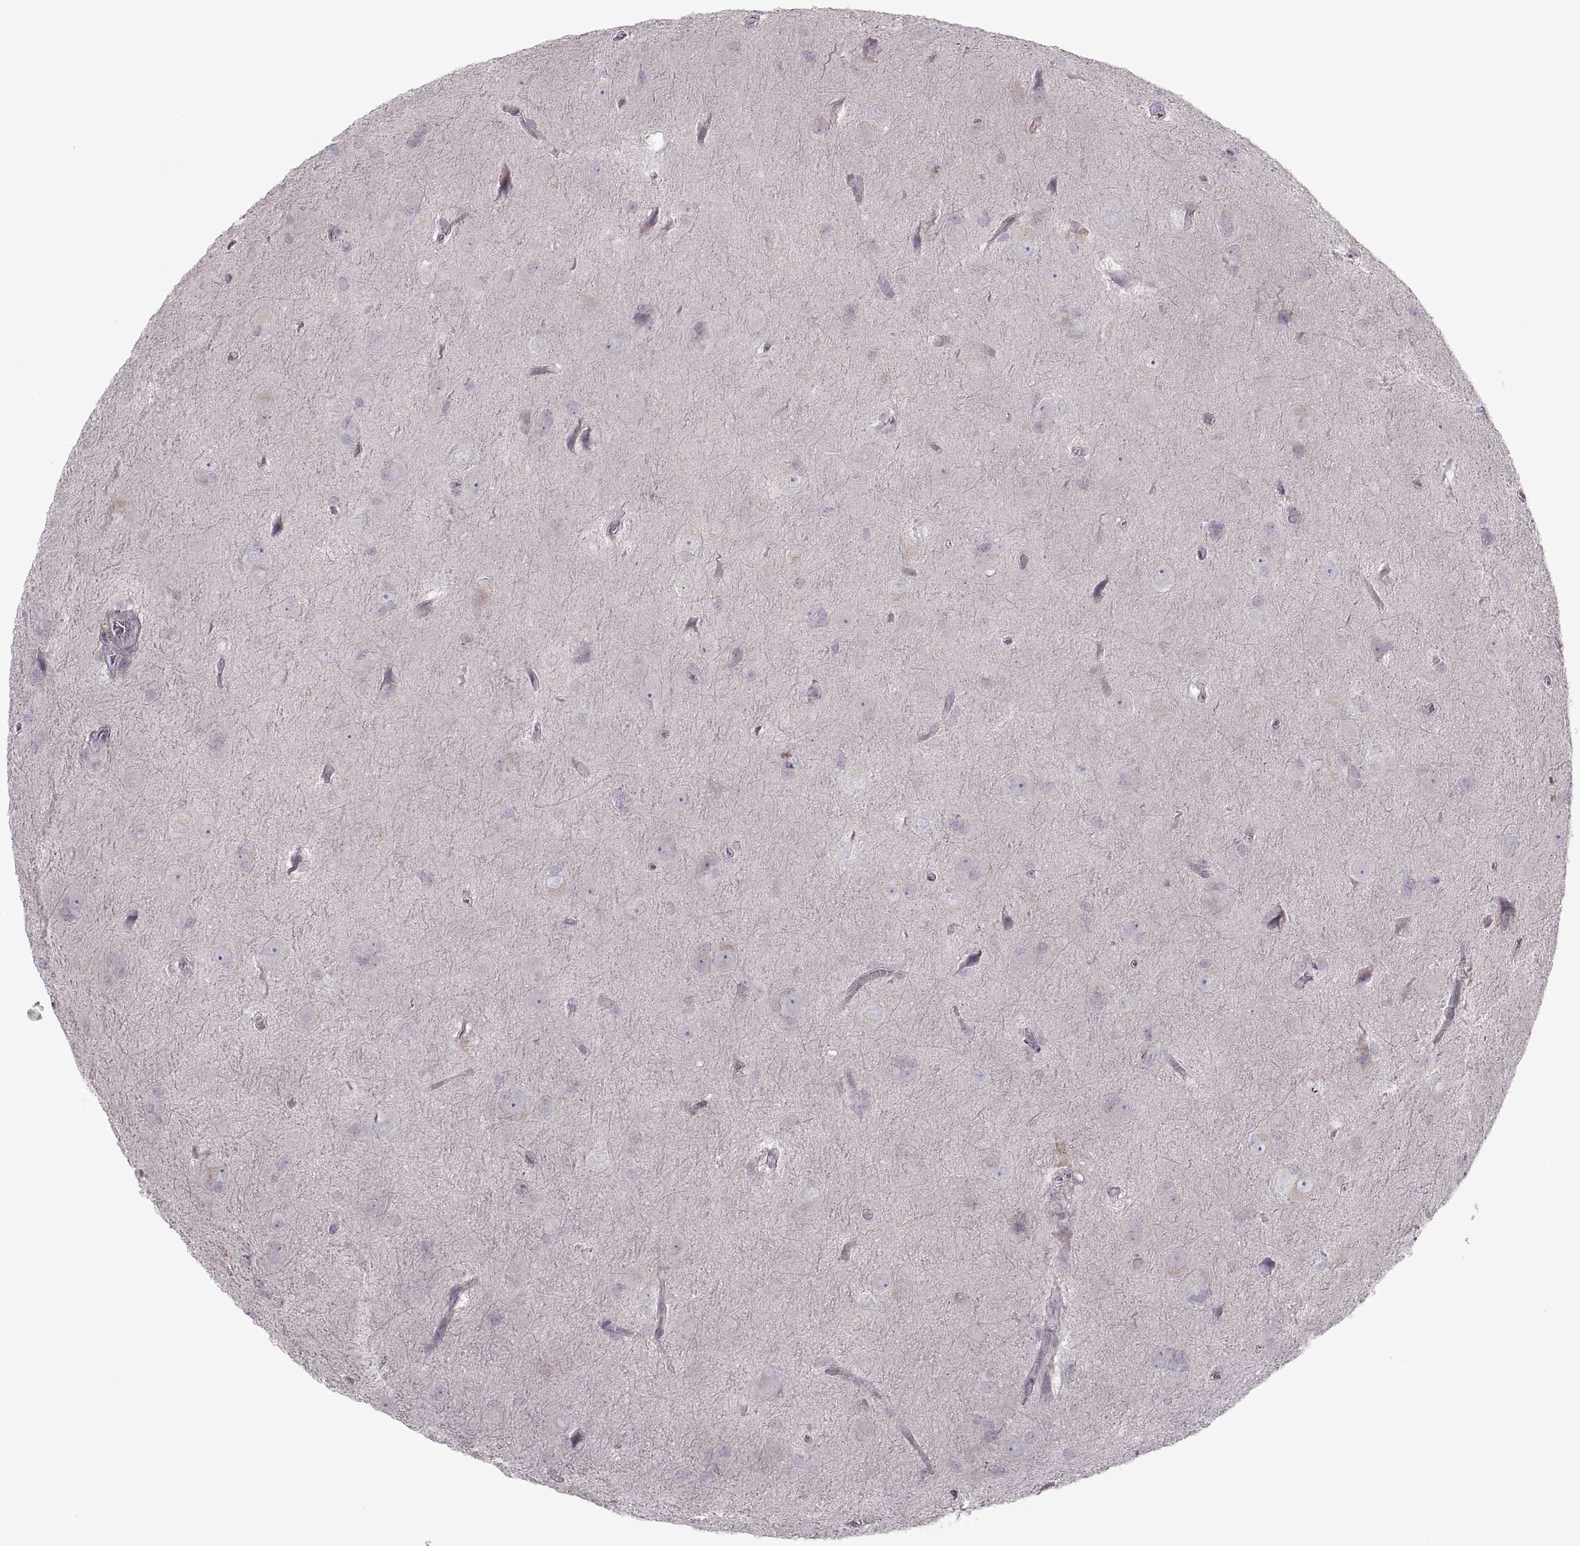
{"staining": {"intensity": "negative", "quantity": "none", "location": "none"}, "tissue": "glioma", "cell_type": "Tumor cells", "image_type": "cancer", "snomed": [{"axis": "morphology", "description": "Glioma, malignant, Low grade"}, {"axis": "topography", "description": "Brain"}], "caption": "Immunohistochemistry micrograph of glioma stained for a protein (brown), which displays no expression in tumor cells.", "gene": "PIERCE1", "patient": {"sex": "male", "age": 58}}